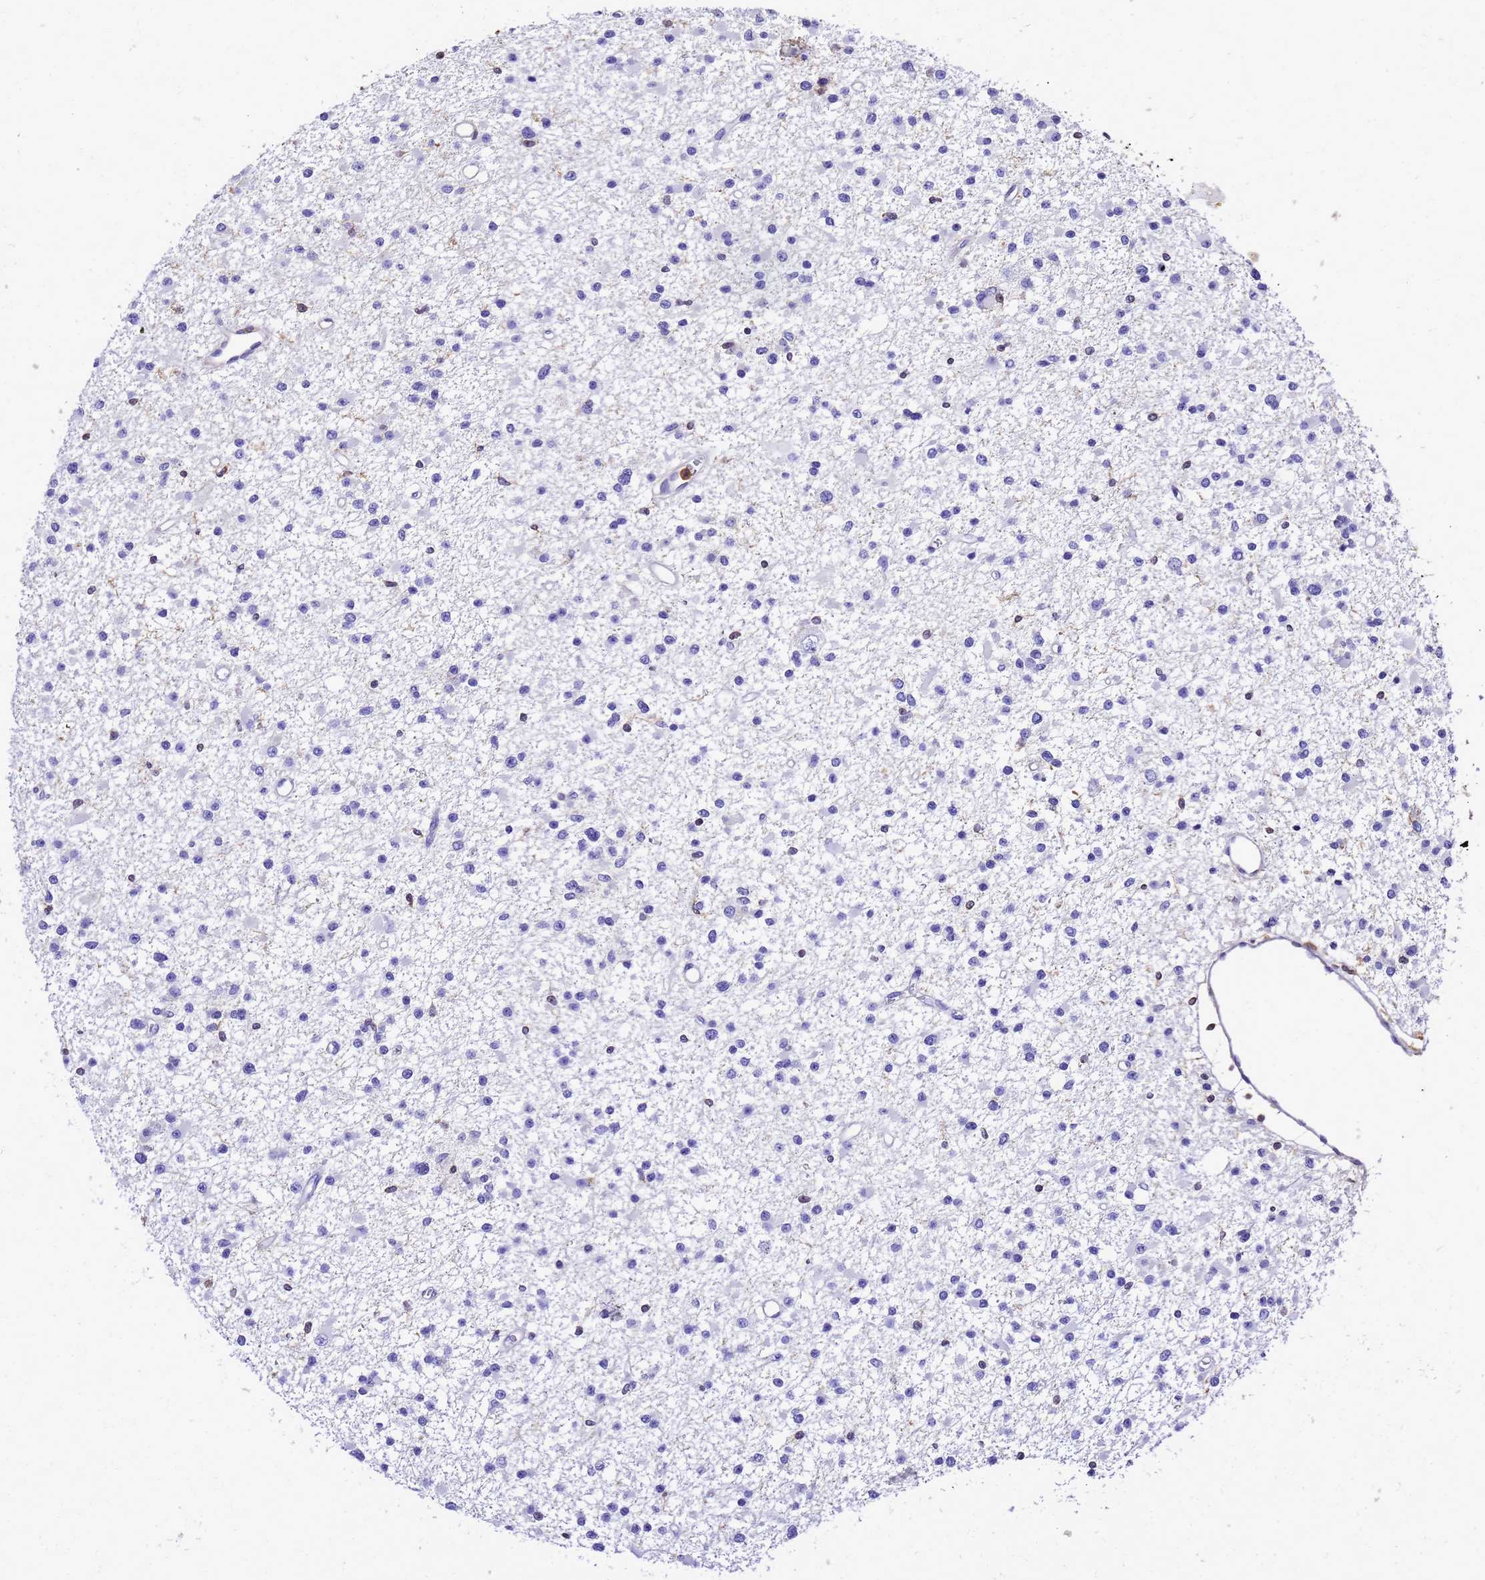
{"staining": {"intensity": "negative", "quantity": "none", "location": "none"}, "tissue": "glioma", "cell_type": "Tumor cells", "image_type": "cancer", "snomed": [{"axis": "morphology", "description": "Glioma, malignant, Low grade"}, {"axis": "topography", "description": "Brain"}], "caption": "Immunohistochemical staining of human malignant glioma (low-grade) displays no significant positivity in tumor cells.", "gene": "S100A11", "patient": {"sex": "female", "age": 22}}